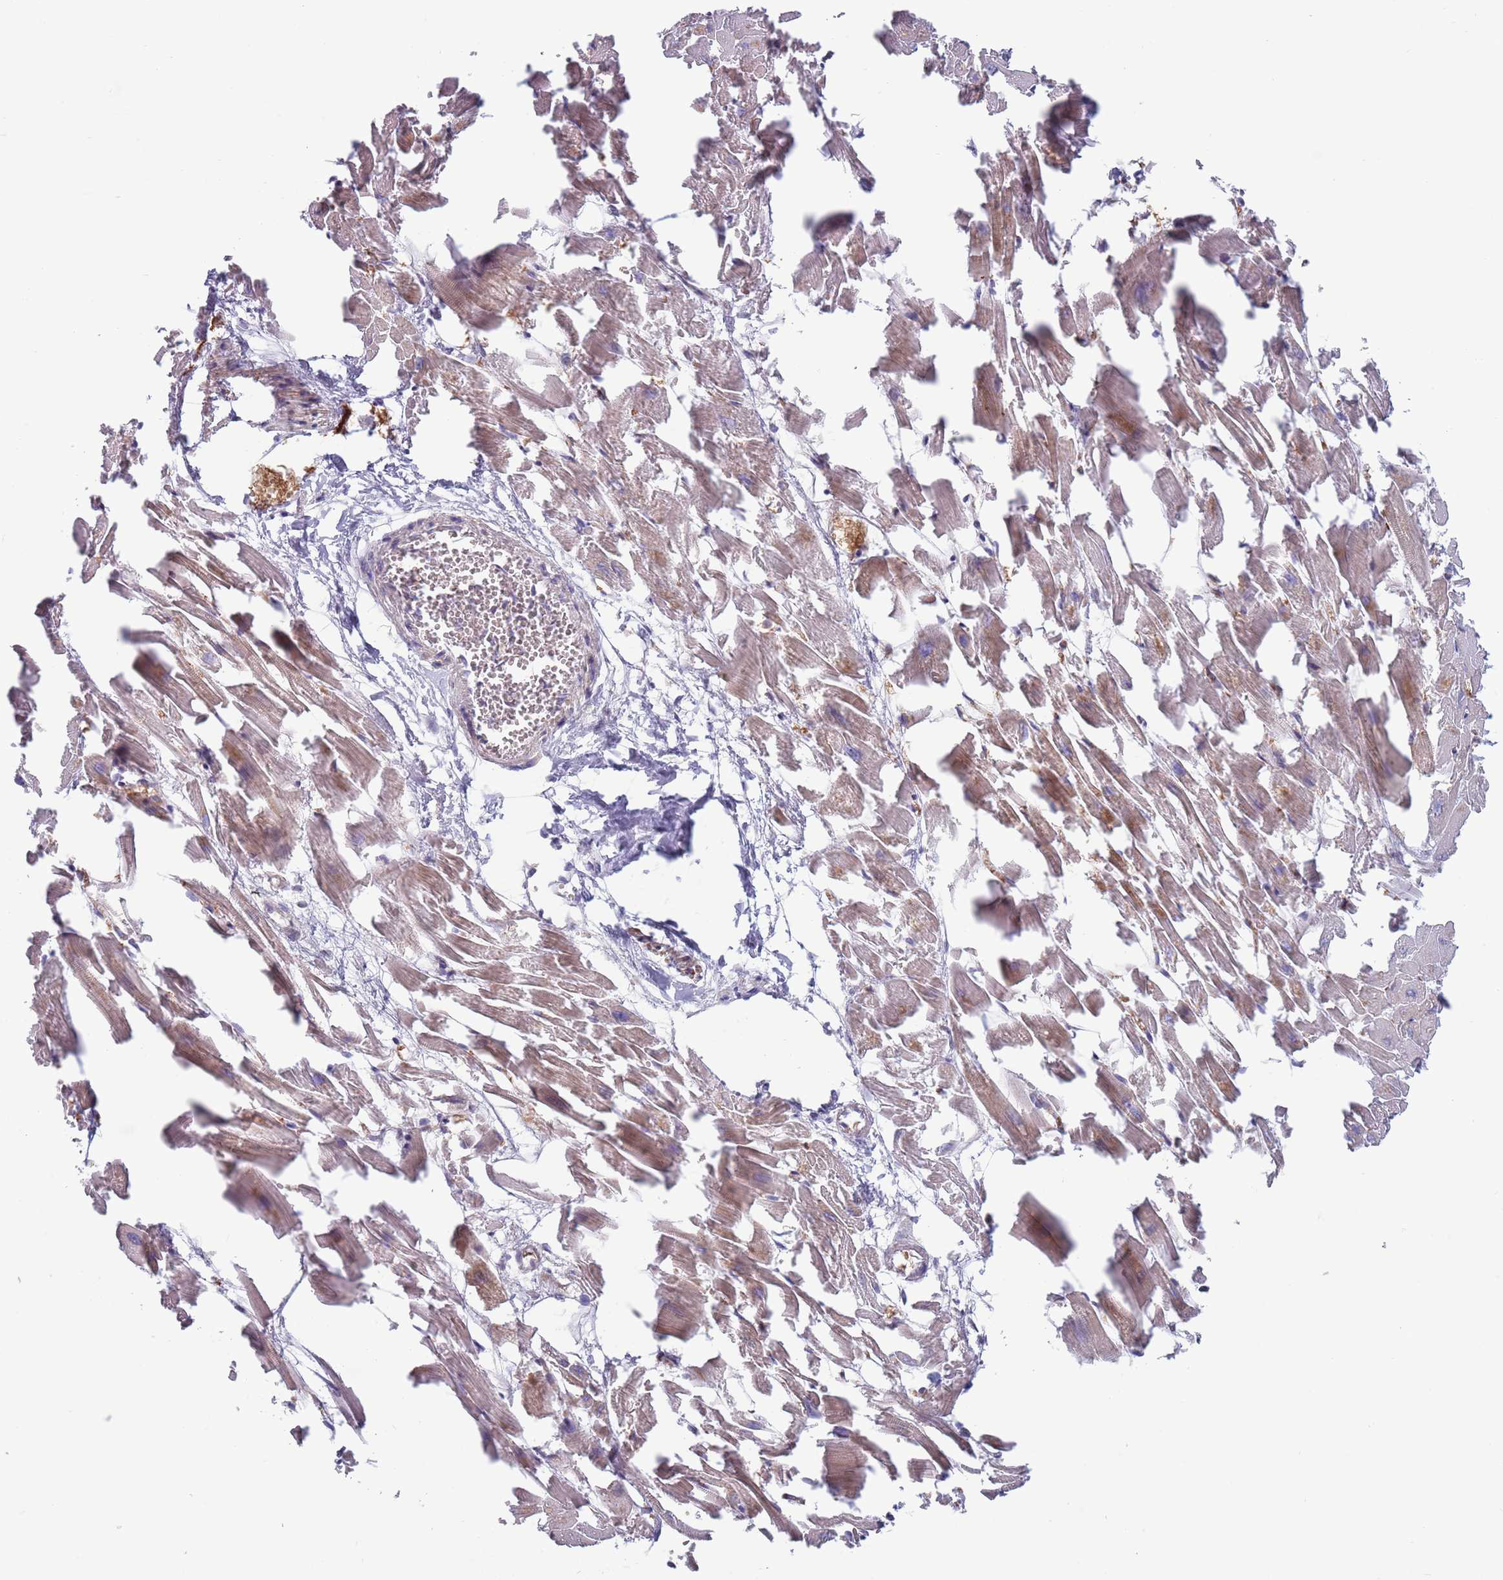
{"staining": {"intensity": "moderate", "quantity": ">75%", "location": "cytoplasmic/membranous"}, "tissue": "heart muscle", "cell_type": "Cardiomyocytes", "image_type": "normal", "snomed": [{"axis": "morphology", "description": "Normal tissue, NOS"}, {"axis": "topography", "description": "Heart"}], "caption": "Immunohistochemistry of unremarkable heart muscle demonstrates medium levels of moderate cytoplasmic/membranous staining in about >75% of cardiomyocytes. (IHC, brightfield microscopy, high magnification).", "gene": "CLNS1A", "patient": {"sex": "female", "age": 64}}